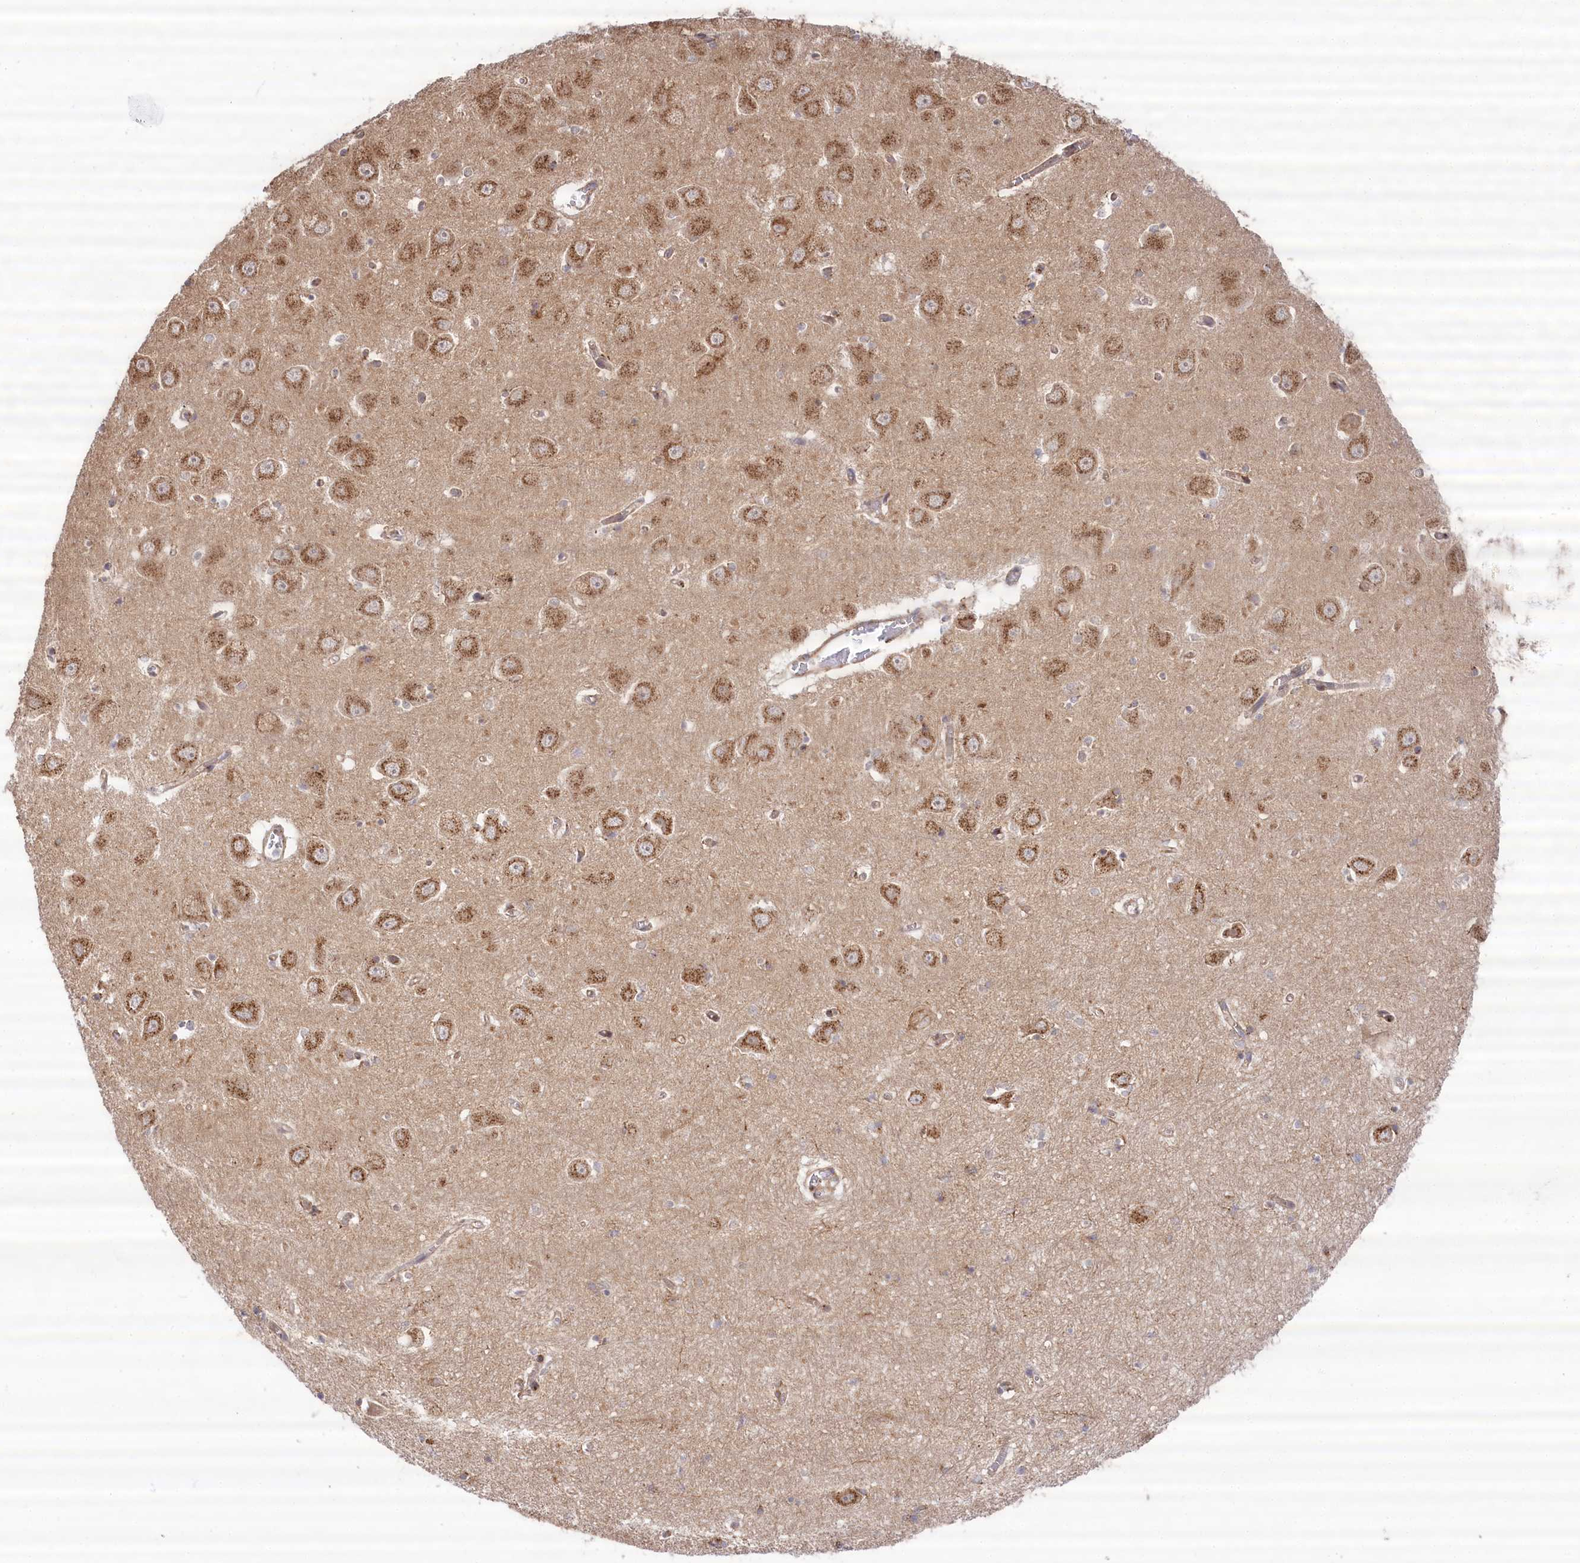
{"staining": {"intensity": "moderate", "quantity": "<25%", "location": "cytoplasmic/membranous"}, "tissue": "hippocampus", "cell_type": "Glial cells", "image_type": "normal", "snomed": [{"axis": "morphology", "description": "Normal tissue, NOS"}, {"axis": "topography", "description": "Hippocampus"}], "caption": "Immunohistochemical staining of normal human hippocampus displays moderate cytoplasmic/membranous protein positivity in about <25% of glial cells.", "gene": "CCDC91", "patient": {"sex": "male", "age": 70}}